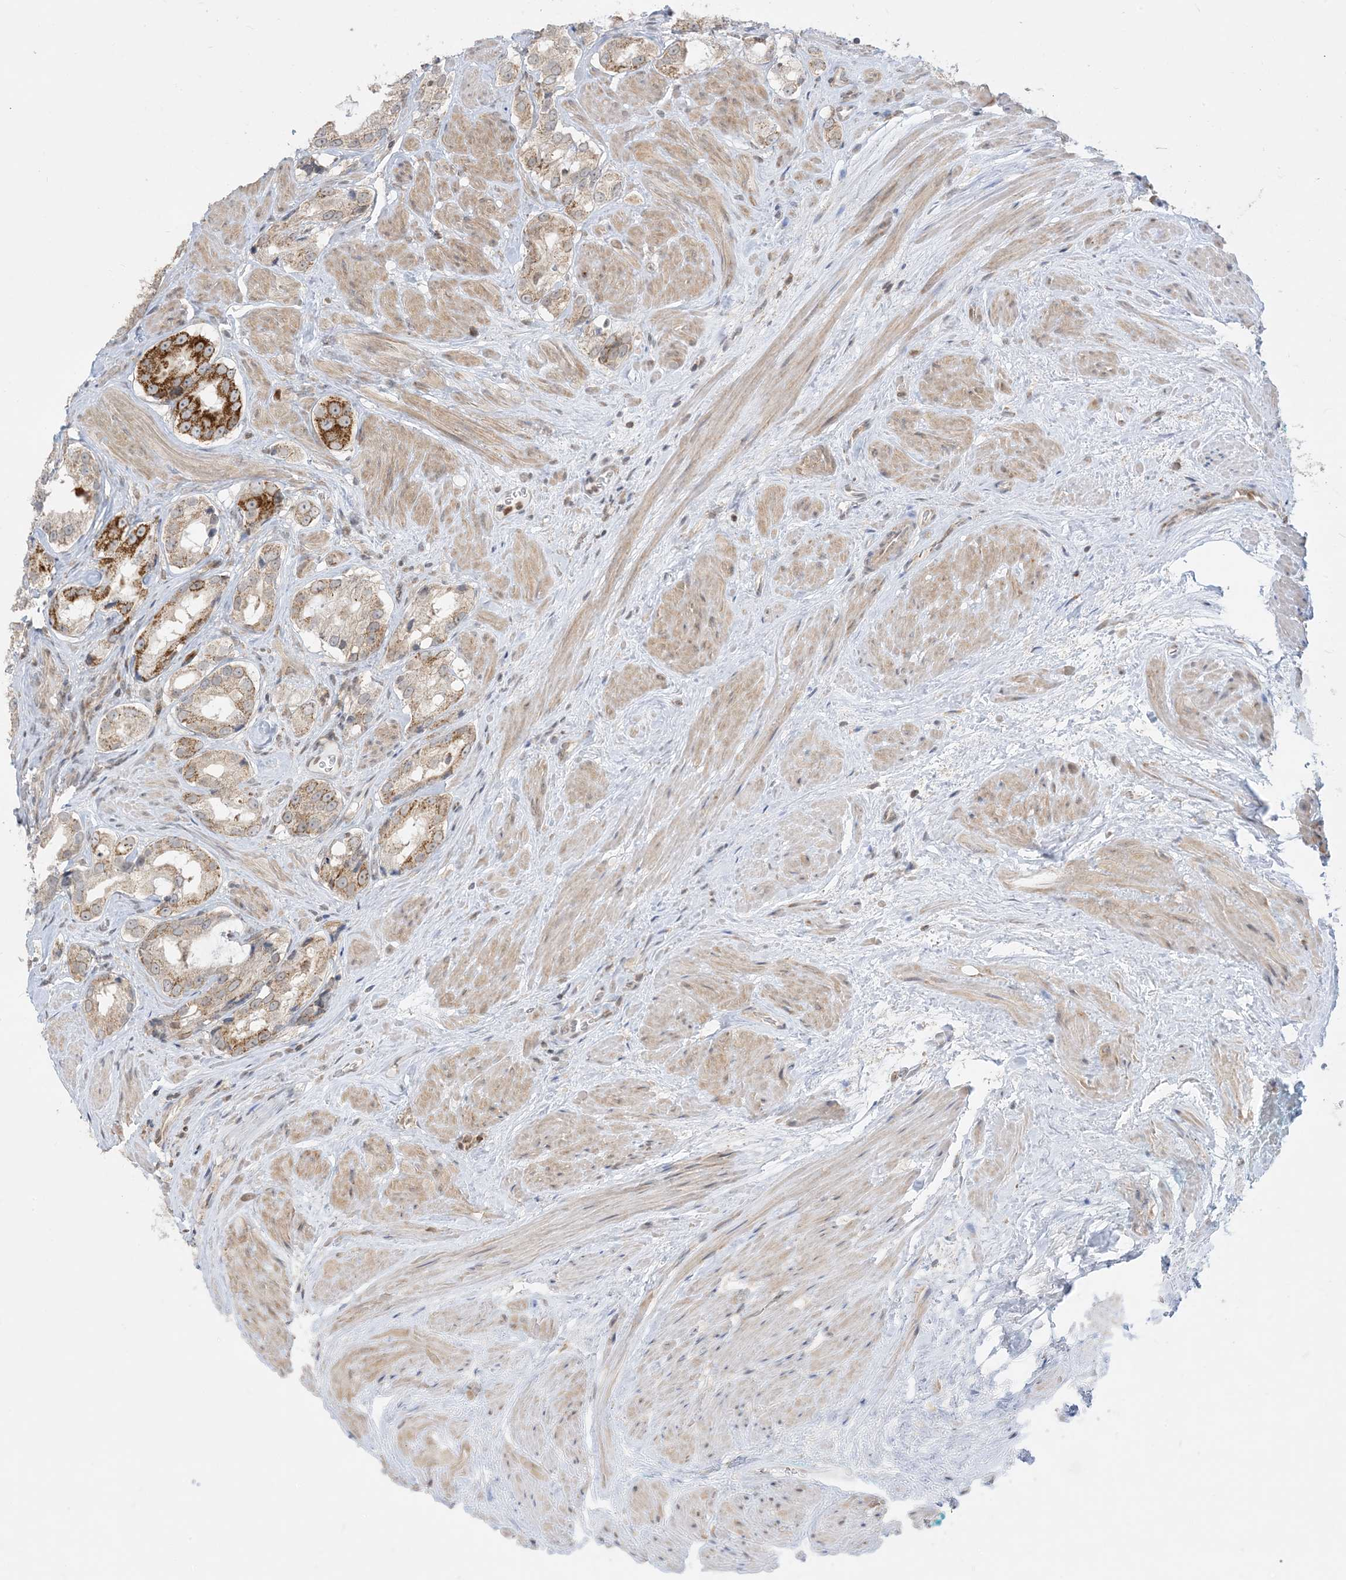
{"staining": {"intensity": "moderate", "quantity": "<25%", "location": "cytoplasmic/membranous"}, "tissue": "prostate cancer", "cell_type": "Tumor cells", "image_type": "cancer", "snomed": [{"axis": "morphology", "description": "Adenocarcinoma, Low grade"}, {"axis": "topography", "description": "Prostate"}], "caption": "Immunohistochemical staining of prostate cancer shows low levels of moderate cytoplasmic/membranous staining in about <25% of tumor cells. The staining was performed using DAB, with brown indicating positive protein expression. Nuclei are stained blue with hematoxylin.", "gene": "KANSL3", "patient": {"sex": "male", "age": 54}}